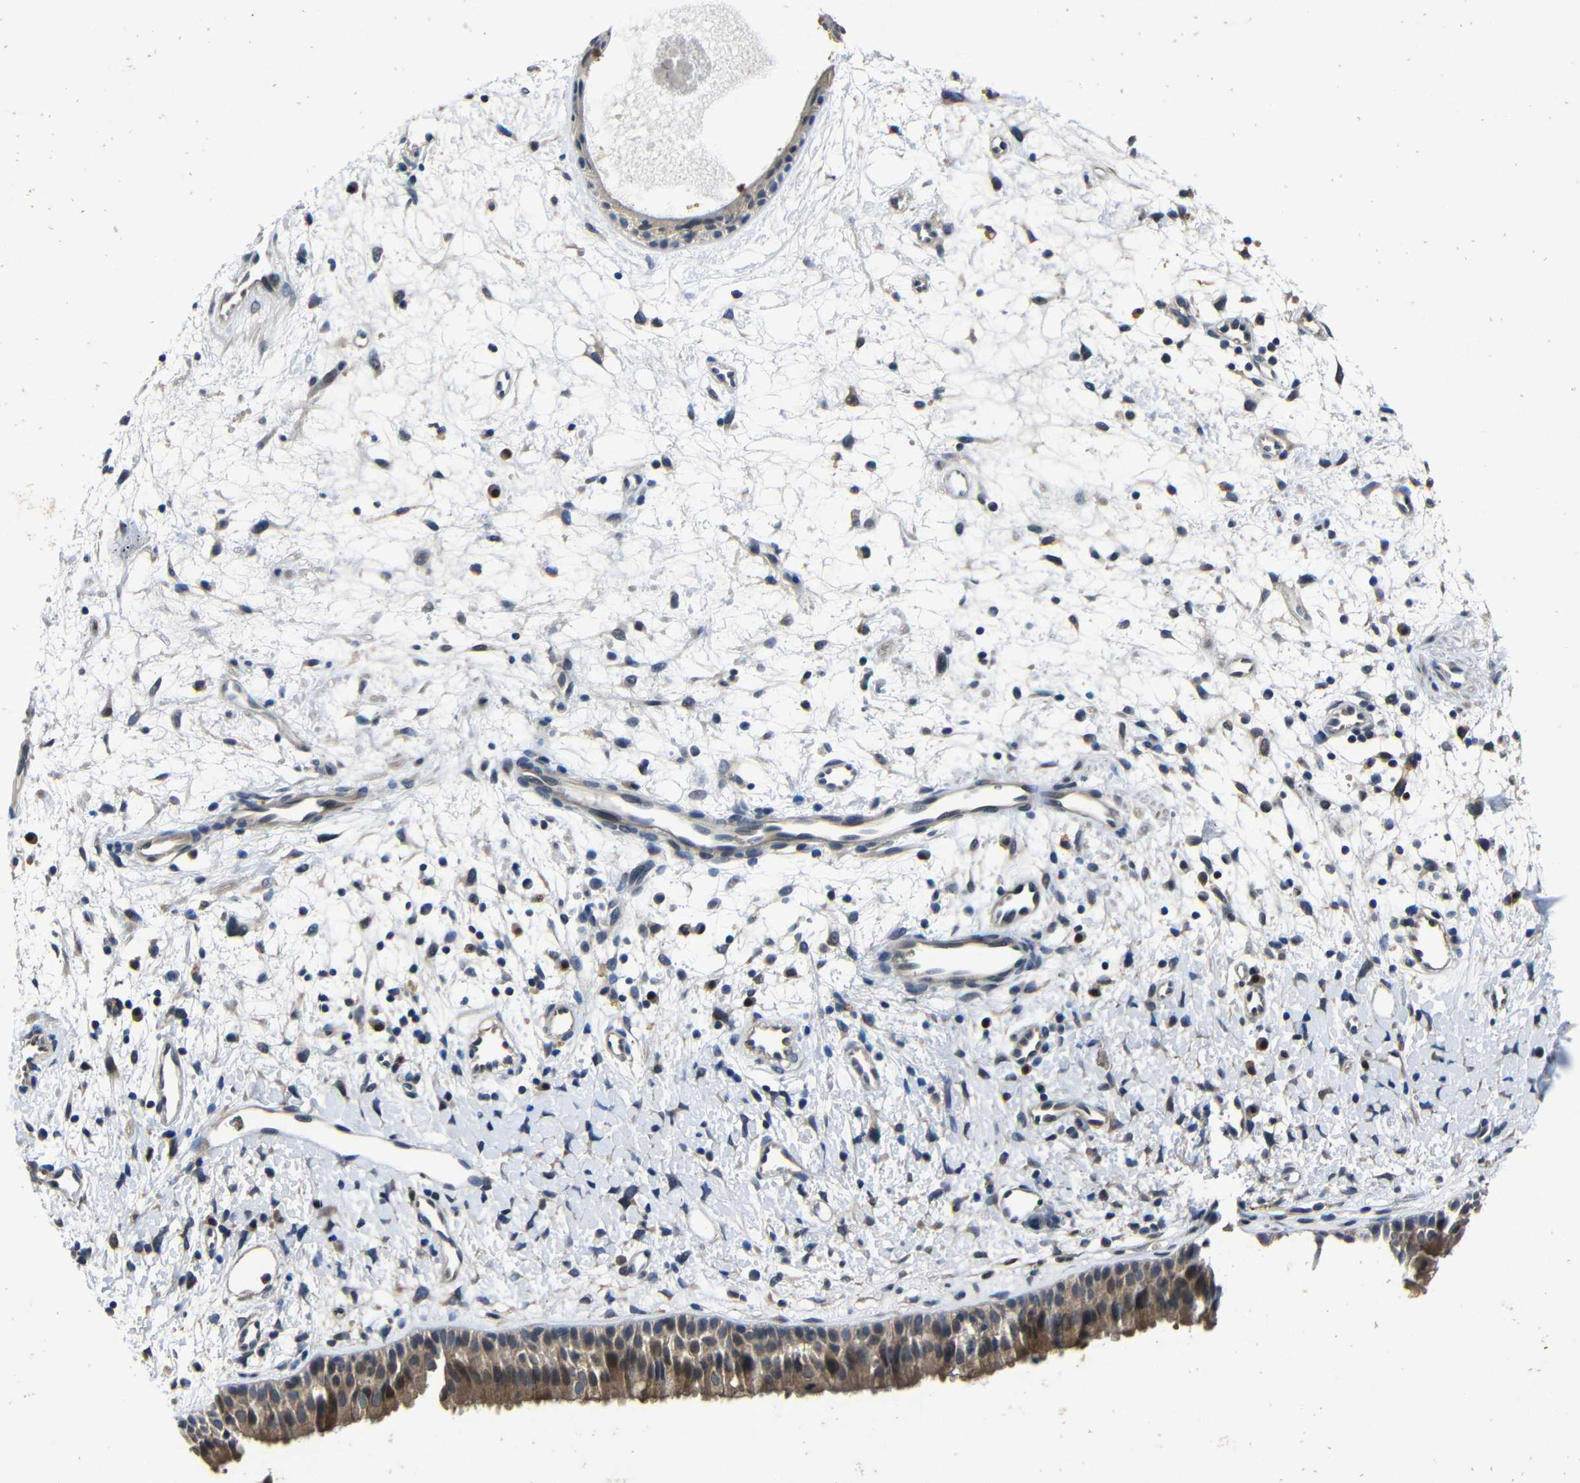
{"staining": {"intensity": "moderate", "quantity": ">75%", "location": "cytoplasmic/membranous"}, "tissue": "nasopharynx", "cell_type": "Respiratory epithelial cells", "image_type": "normal", "snomed": [{"axis": "morphology", "description": "Normal tissue, NOS"}, {"axis": "topography", "description": "Nasopharynx"}], "caption": "Protein analysis of normal nasopharynx demonstrates moderate cytoplasmic/membranous staining in about >75% of respiratory epithelial cells. The protein is shown in brown color, while the nuclei are stained blue.", "gene": "C6orf89", "patient": {"sex": "male", "age": 22}}